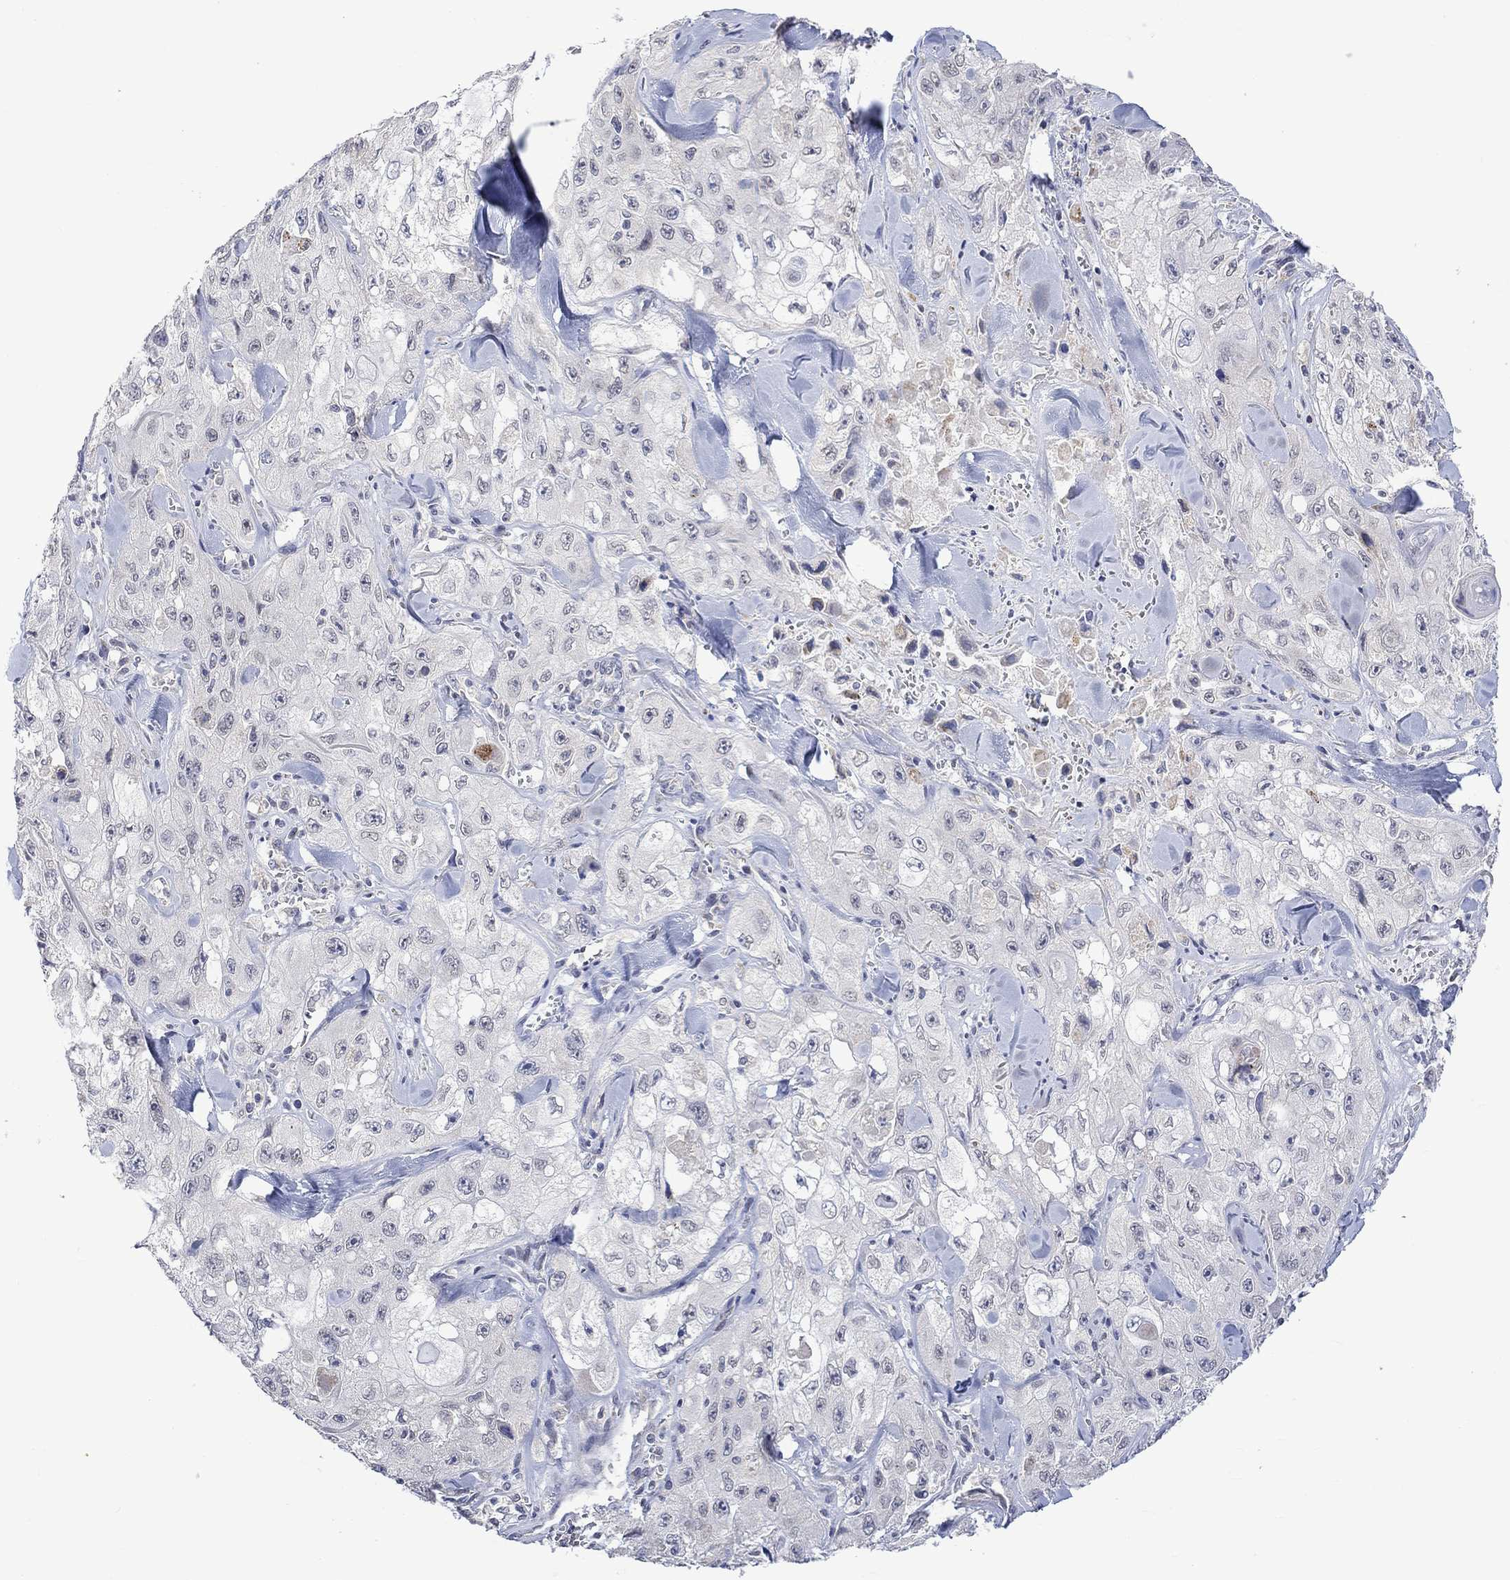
{"staining": {"intensity": "negative", "quantity": "none", "location": "none"}, "tissue": "skin cancer", "cell_type": "Tumor cells", "image_type": "cancer", "snomed": [{"axis": "morphology", "description": "Squamous cell carcinoma, NOS"}, {"axis": "topography", "description": "Skin"}, {"axis": "topography", "description": "Subcutis"}], "caption": "Skin cancer (squamous cell carcinoma) was stained to show a protein in brown. There is no significant staining in tumor cells. (DAB immunohistochemistry visualized using brightfield microscopy, high magnification).", "gene": "SLC48A1", "patient": {"sex": "male", "age": 73}}